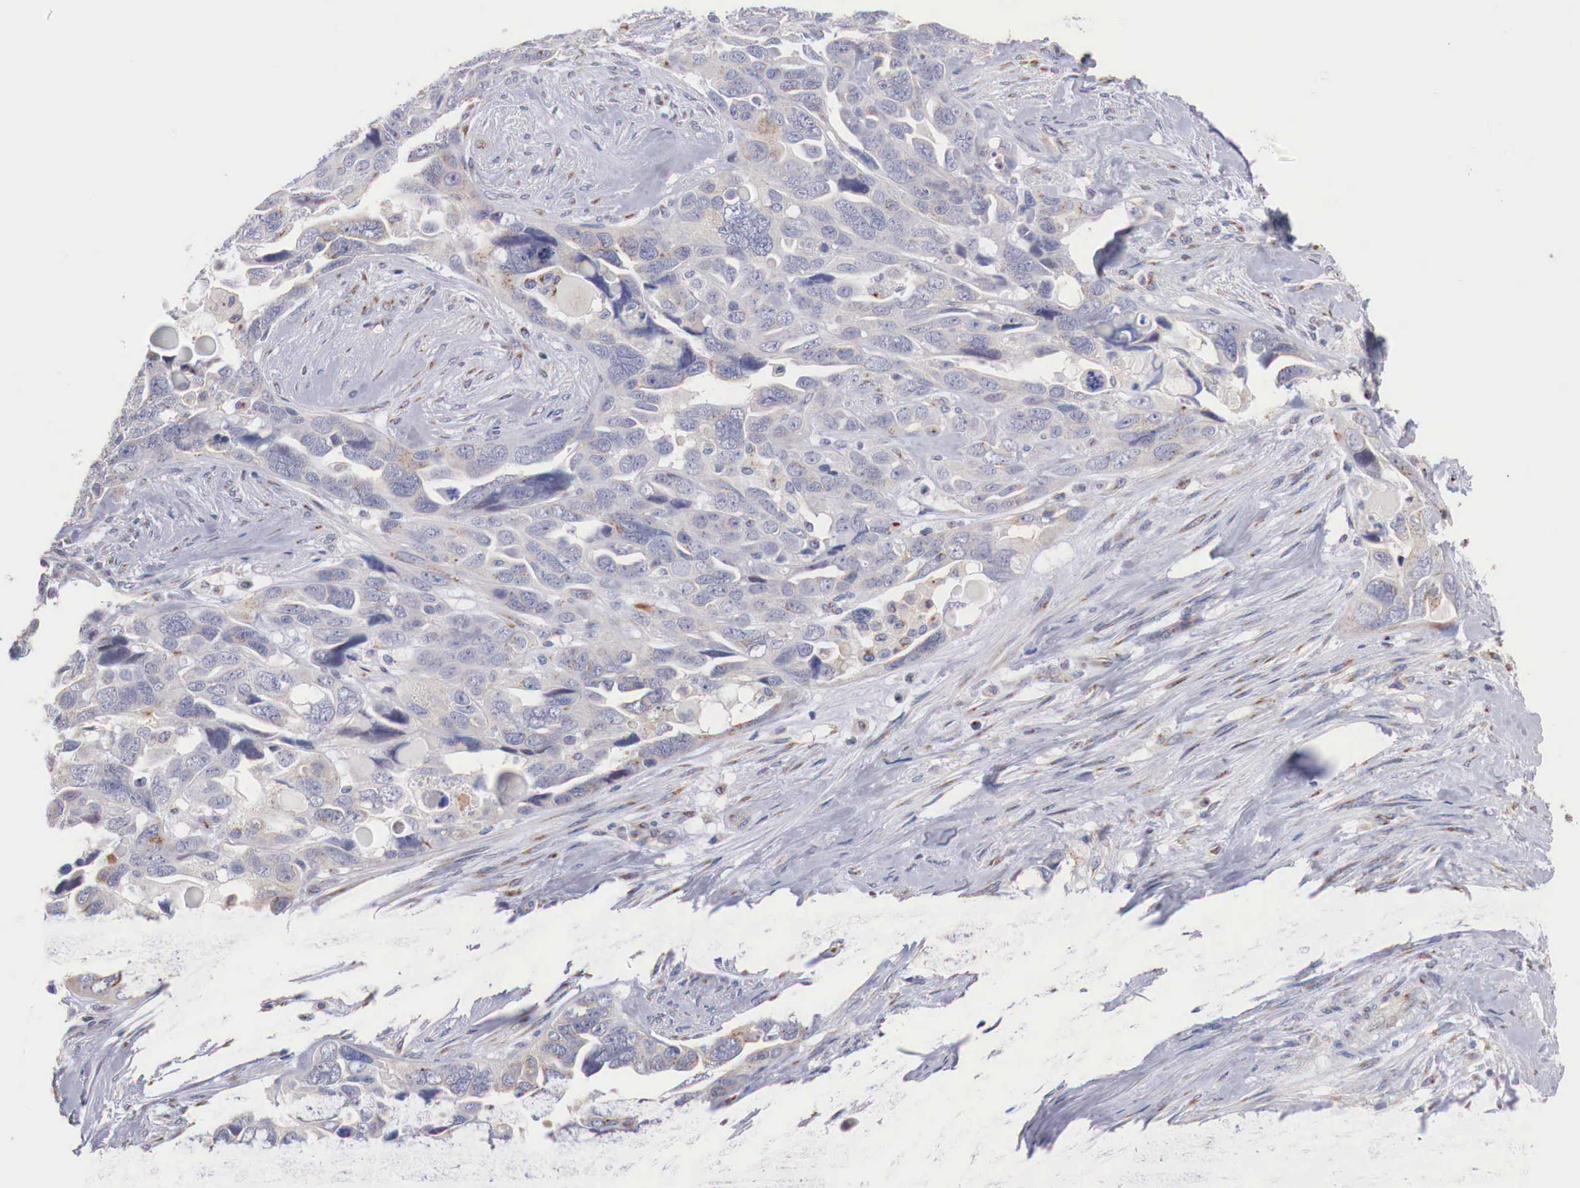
{"staining": {"intensity": "weak", "quantity": "25%-75%", "location": "cytoplasmic/membranous"}, "tissue": "ovarian cancer", "cell_type": "Tumor cells", "image_type": "cancer", "snomed": [{"axis": "morphology", "description": "Cystadenocarcinoma, serous, NOS"}, {"axis": "topography", "description": "Ovary"}], "caption": "Tumor cells exhibit low levels of weak cytoplasmic/membranous expression in approximately 25%-75% of cells in ovarian cancer. (DAB (3,3'-diaminobenzidine) IHC, brown staining for protein, blue staining for nuclei).", "gene": "SYAP1", "patient": {"sex": "female", "age": 63}}